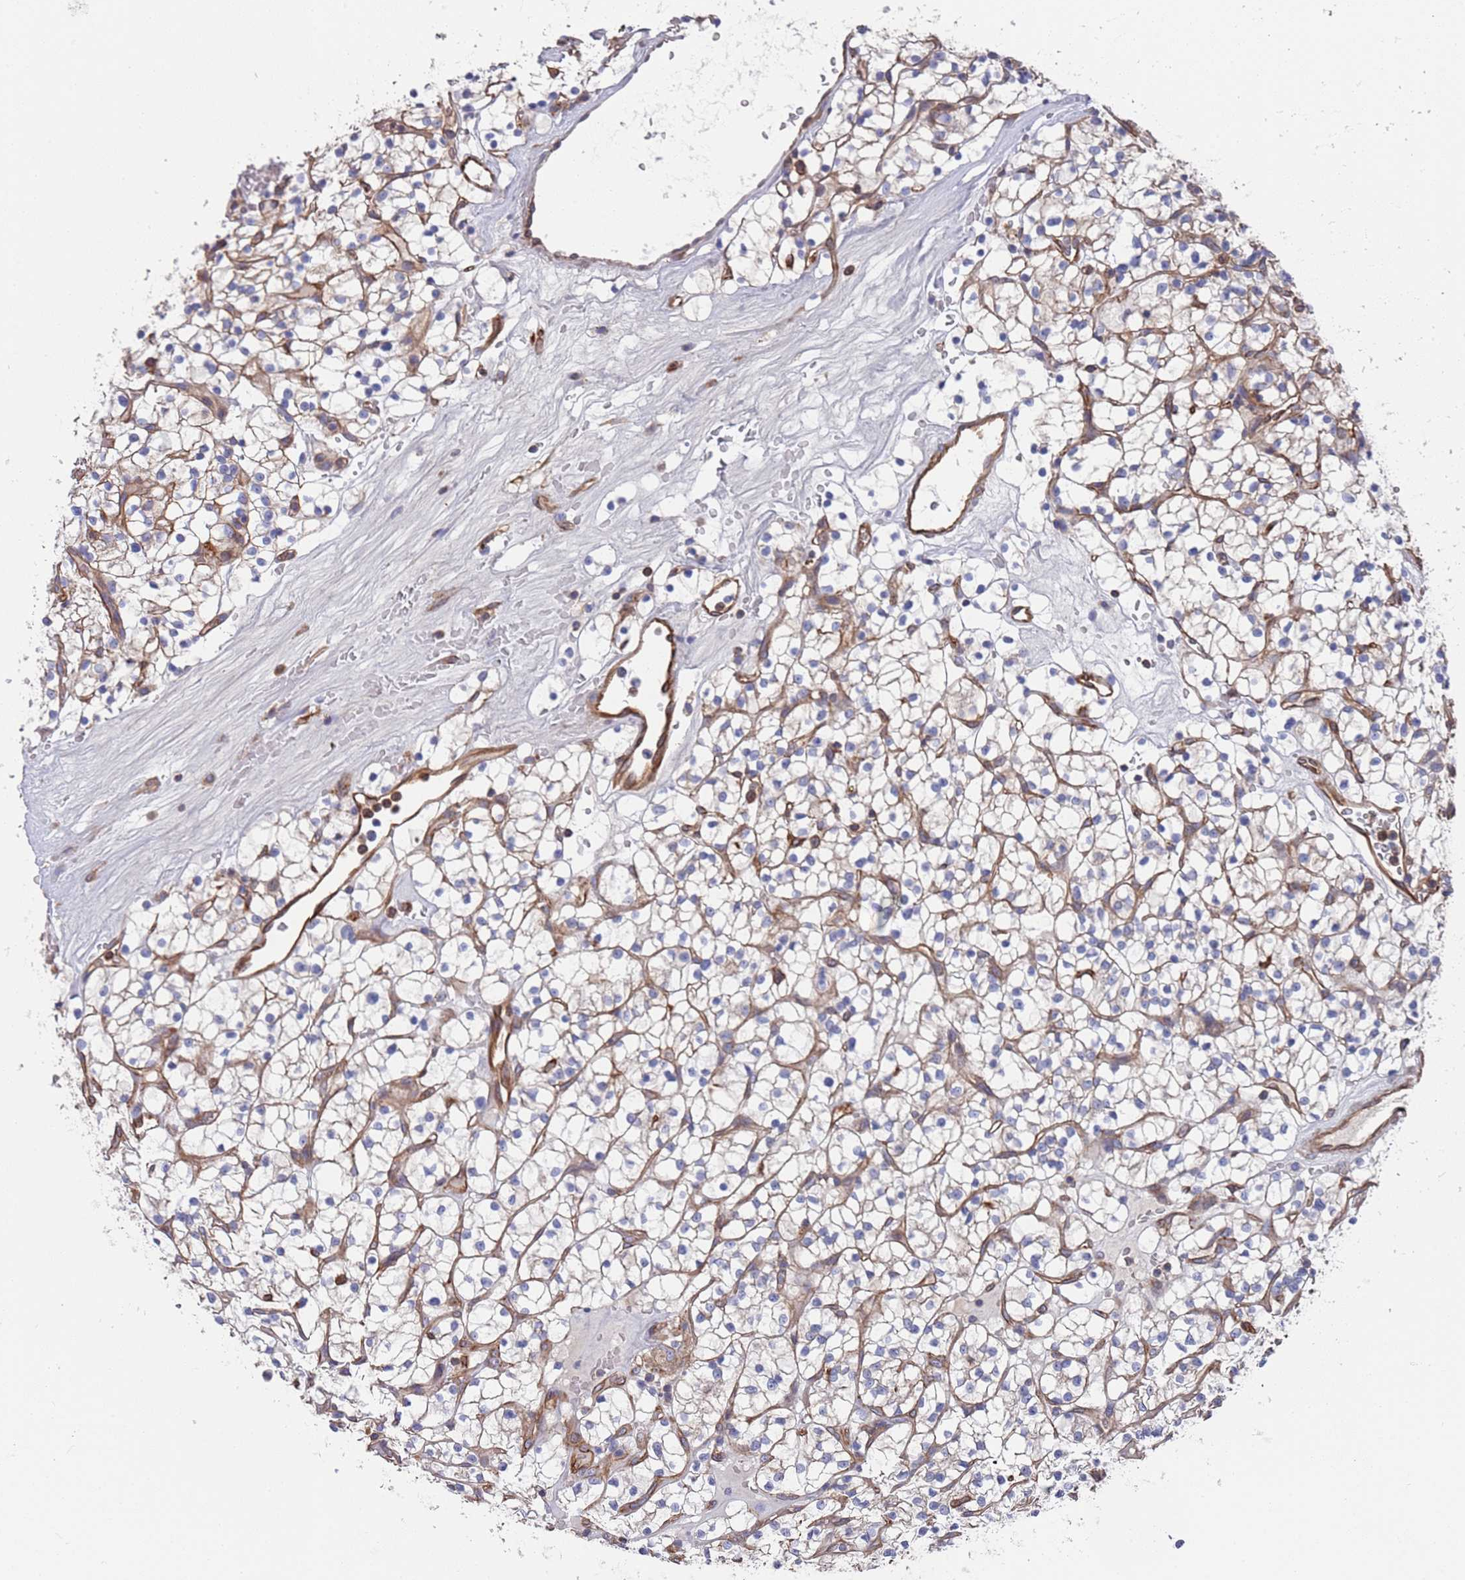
{"staining": {"intensity": "weak", "quantity": "<25%", "location": "cytoplasmic/membranous"}, "tissue": "renal cancer", "cell_type": "Tumor cells", "image_type": "cancer", "snomed": [{"axis": "morphology", "description": "Adenocarcinoma, NOS"}, {"axis": "topography", "description": "Kidney"}], "caption": "High power microscopy histopathology image of an IHC photomicrograph of adenocarcinoma (renal), revealing no significant positivity in tumor cells.", "gene": "JAKMIP2", "patient": {"sex": "female", "age": 64}}